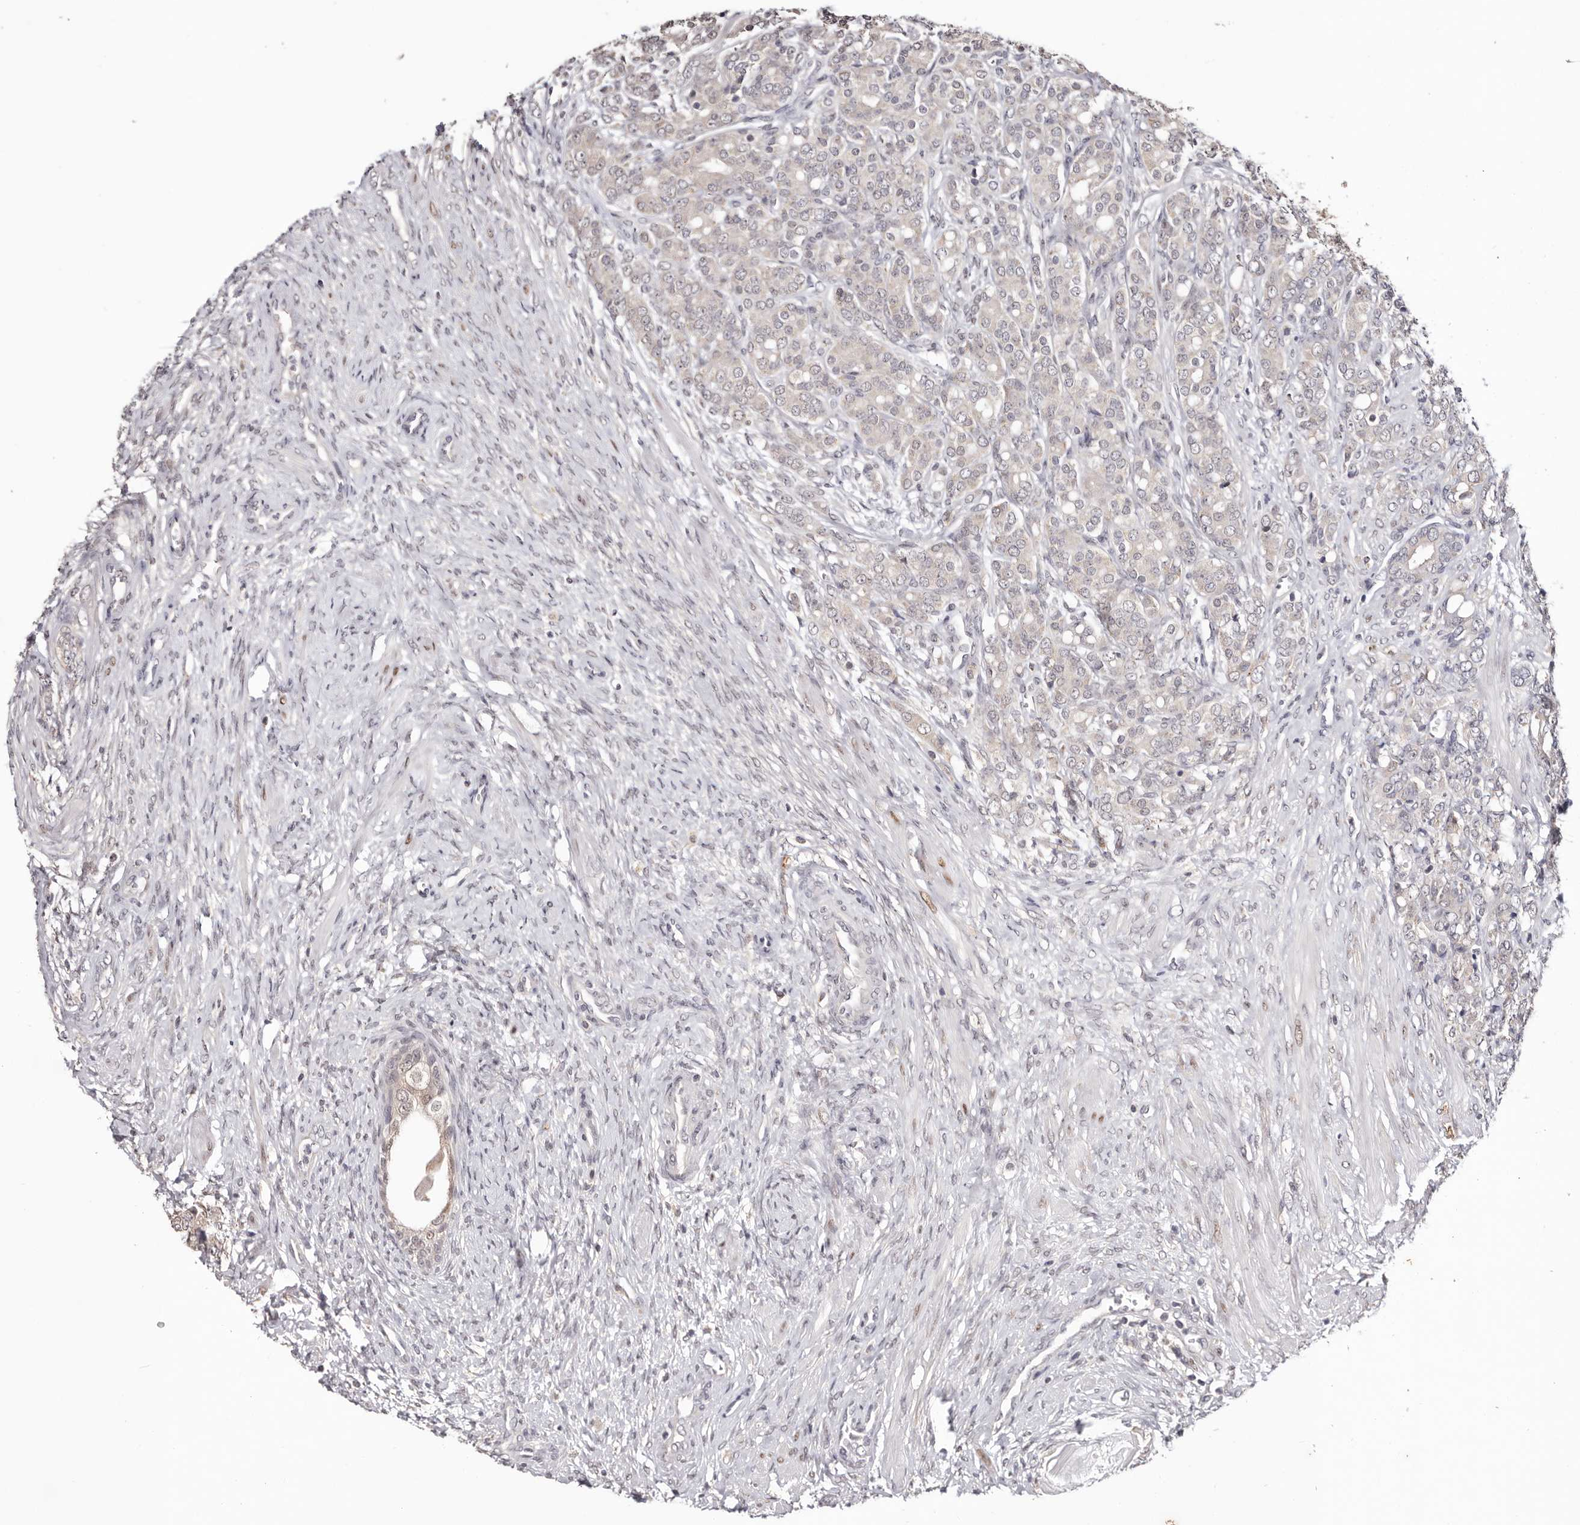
{"staining": {"intensity": "negative", "quantity": "none", "location": "none"}, "tissue": "prostate cancer", "cell_type": "Tumor cells", "image_type": "cancer", "snomed": [{"axis": "morphology", "description": "Adenocarcinoma, High grade"}, {"axis": "topography", "description": "Prostate"}], "caption": "IHC histopathology image of human high-grade adenocarcinoma (prostate) stained for a protein (brown), which shows no positivity in tumor cells. (Stains: DAB (3,3'-diaminobenzidine) immunohistochemistry with hematoxylin counter stain, Microscopy: brightfield microscopy at high magnification).", "gene": "TYW3", "patient": {"sex": "male", "age": 62}}